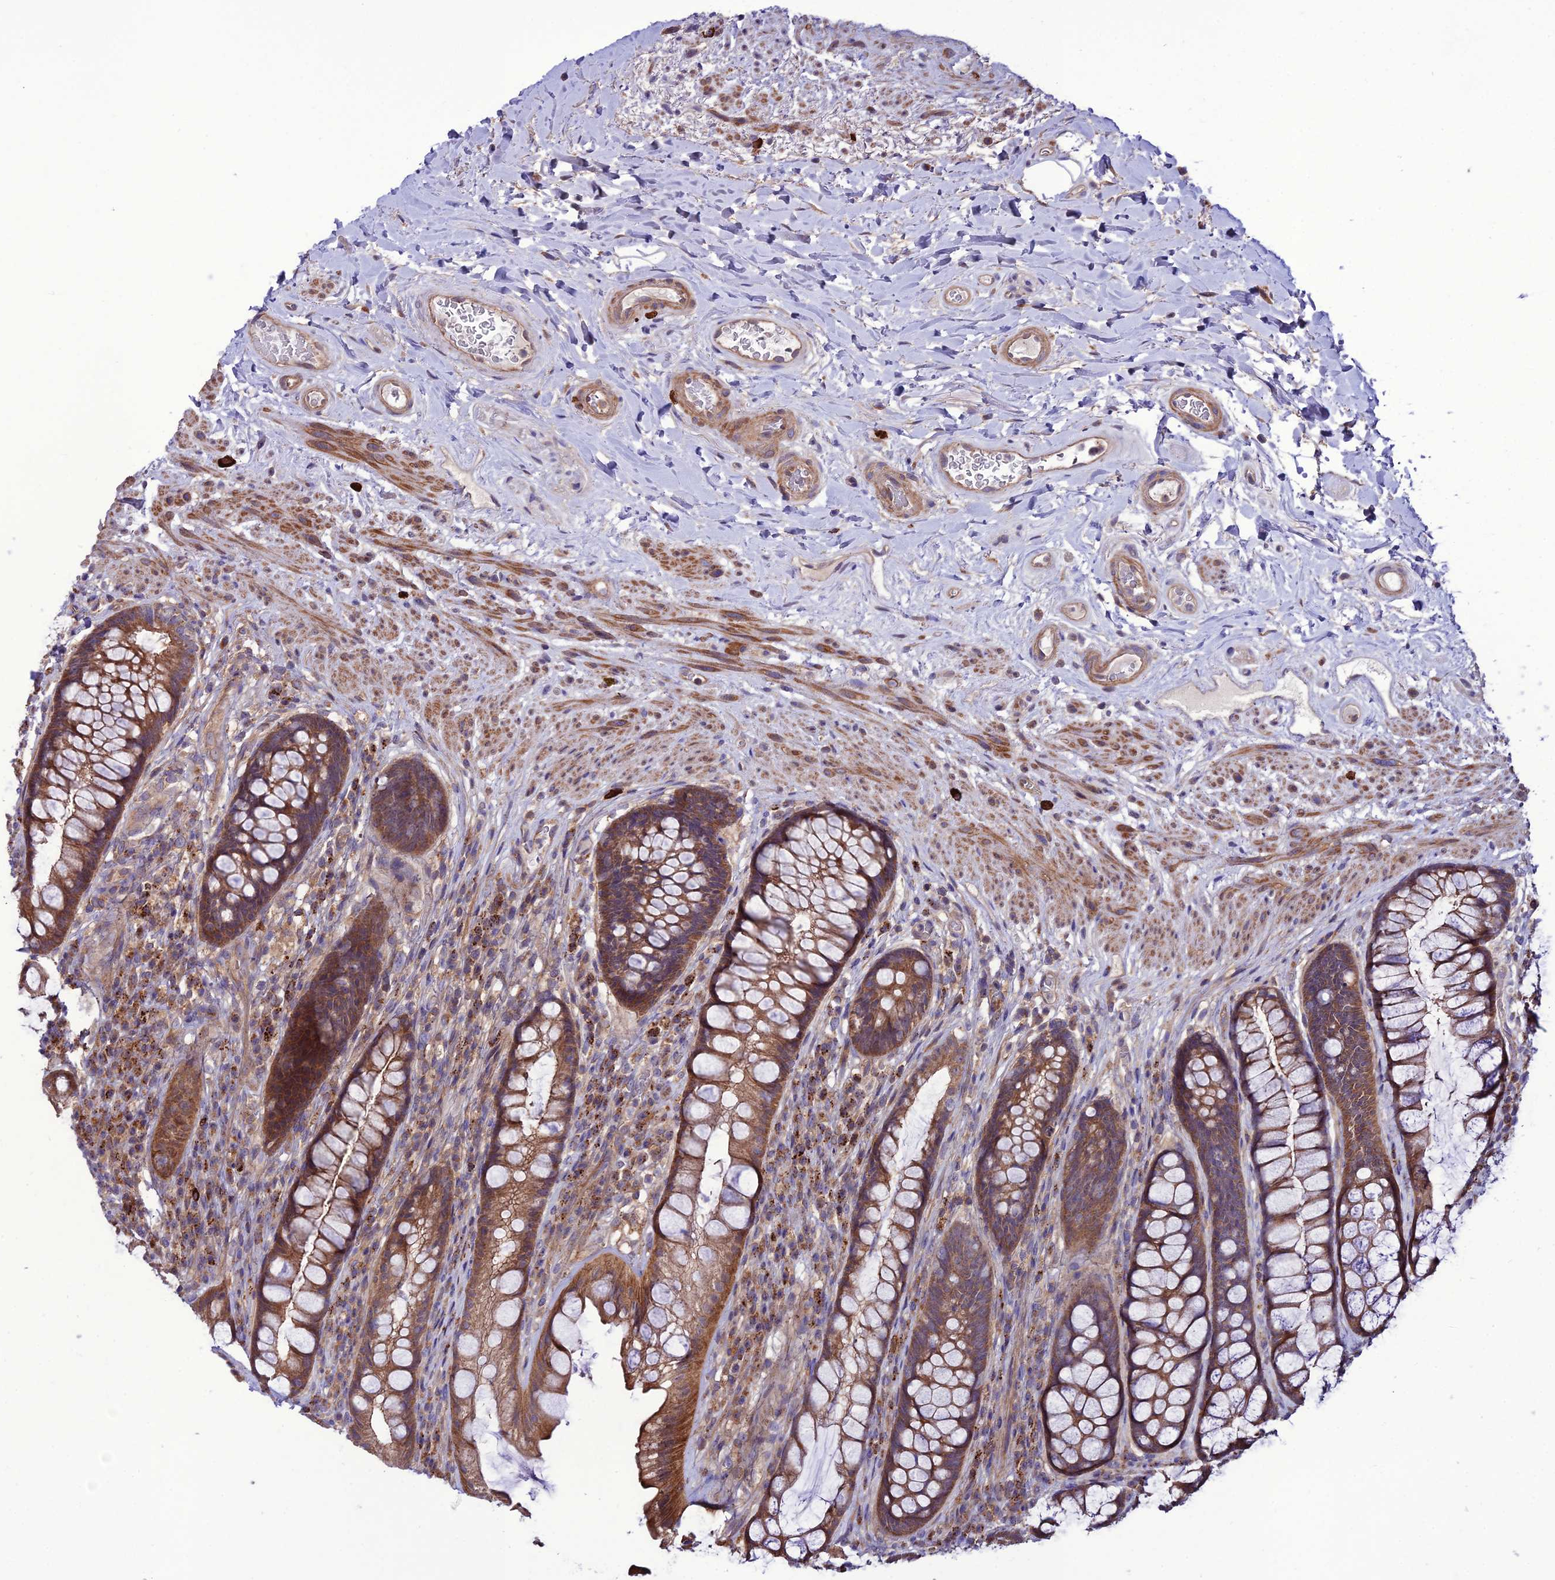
{"staining": {"intensity": "moderate", "quantity": ">75%", "location": "cytoplasmic/membranous"}, "tissue": "rectum", "cell_type": "Glandular cells", "image_type": "normal", "snomed": [{"axis": "morphology", "description": "Normal tissue, NOS"}, {"axis": "topography", "description": "Rectum"}], "caption": "About >75% of glandular cells in unremarkable human rectum exhibit moderate cytoplasmic/membranous protein positivity as visualized by brown immunohistochemical staining.", "gene": "PPIL3", "patient": {"sex": "male", "age": 74}}